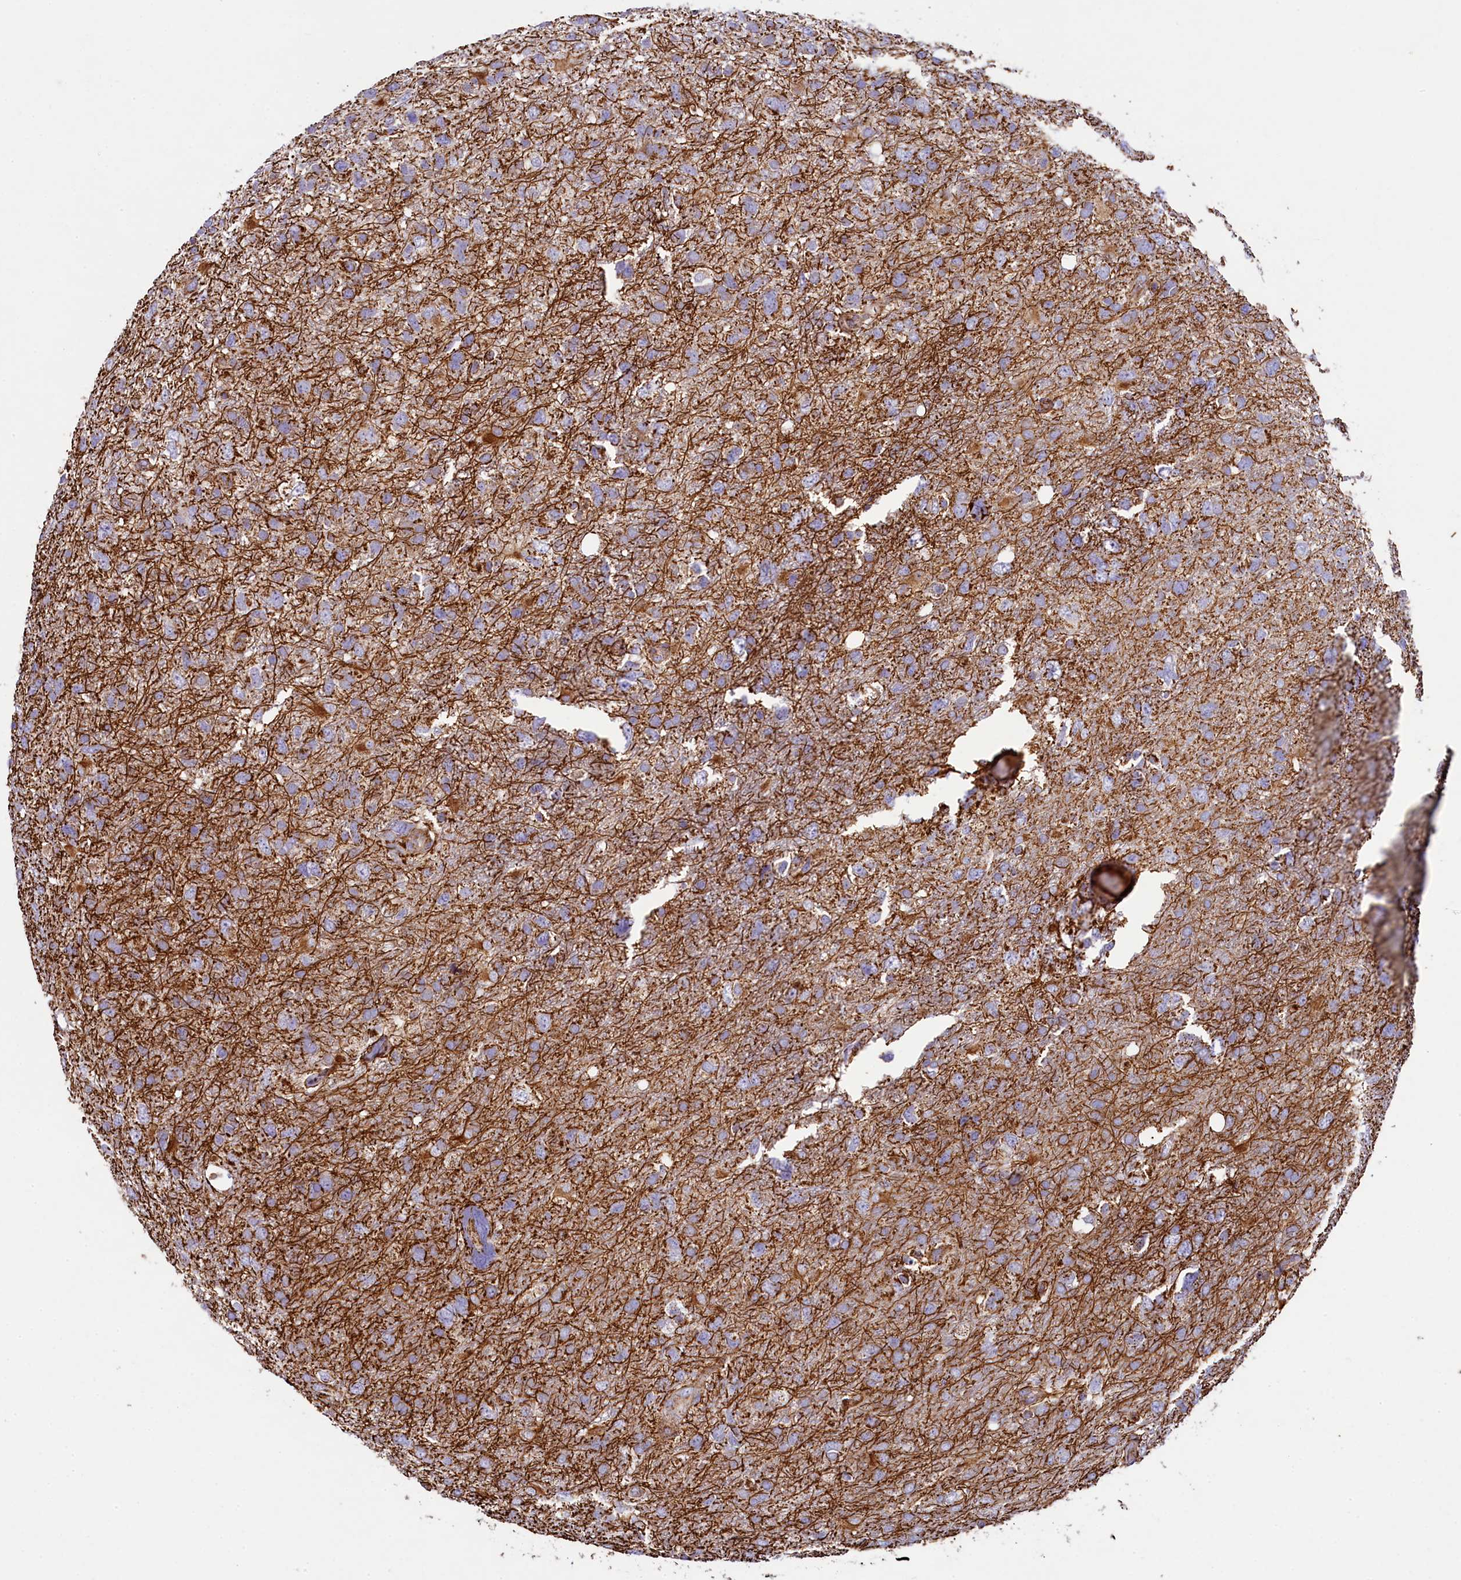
{"staining": {"intensity": "weak", "quantity": "25%-75%", "location": "cytoplasmic/membranous"}, "tissue": "glioma", "cell_type": "Tumor cells", "image_type": "cancer", "snomed": [{"axis": "morphology", "description": "Glioma, malignant, High grade"}, {"axis": "topography", "description": "Brain"}], "caption": "Immunohistochemistry photomicrograph of neoplastic tissue: malignant high-grade glioma stained using immunohistochemistry (IHC) shows low levels of weak protein expression localized specifically in the cytoplasmic/membranous of tumor cells, appearing as a cytoplasmic/membranous brown color.", "gene": "CLYBL", "patient": {"sex": "male", "age": 61}}